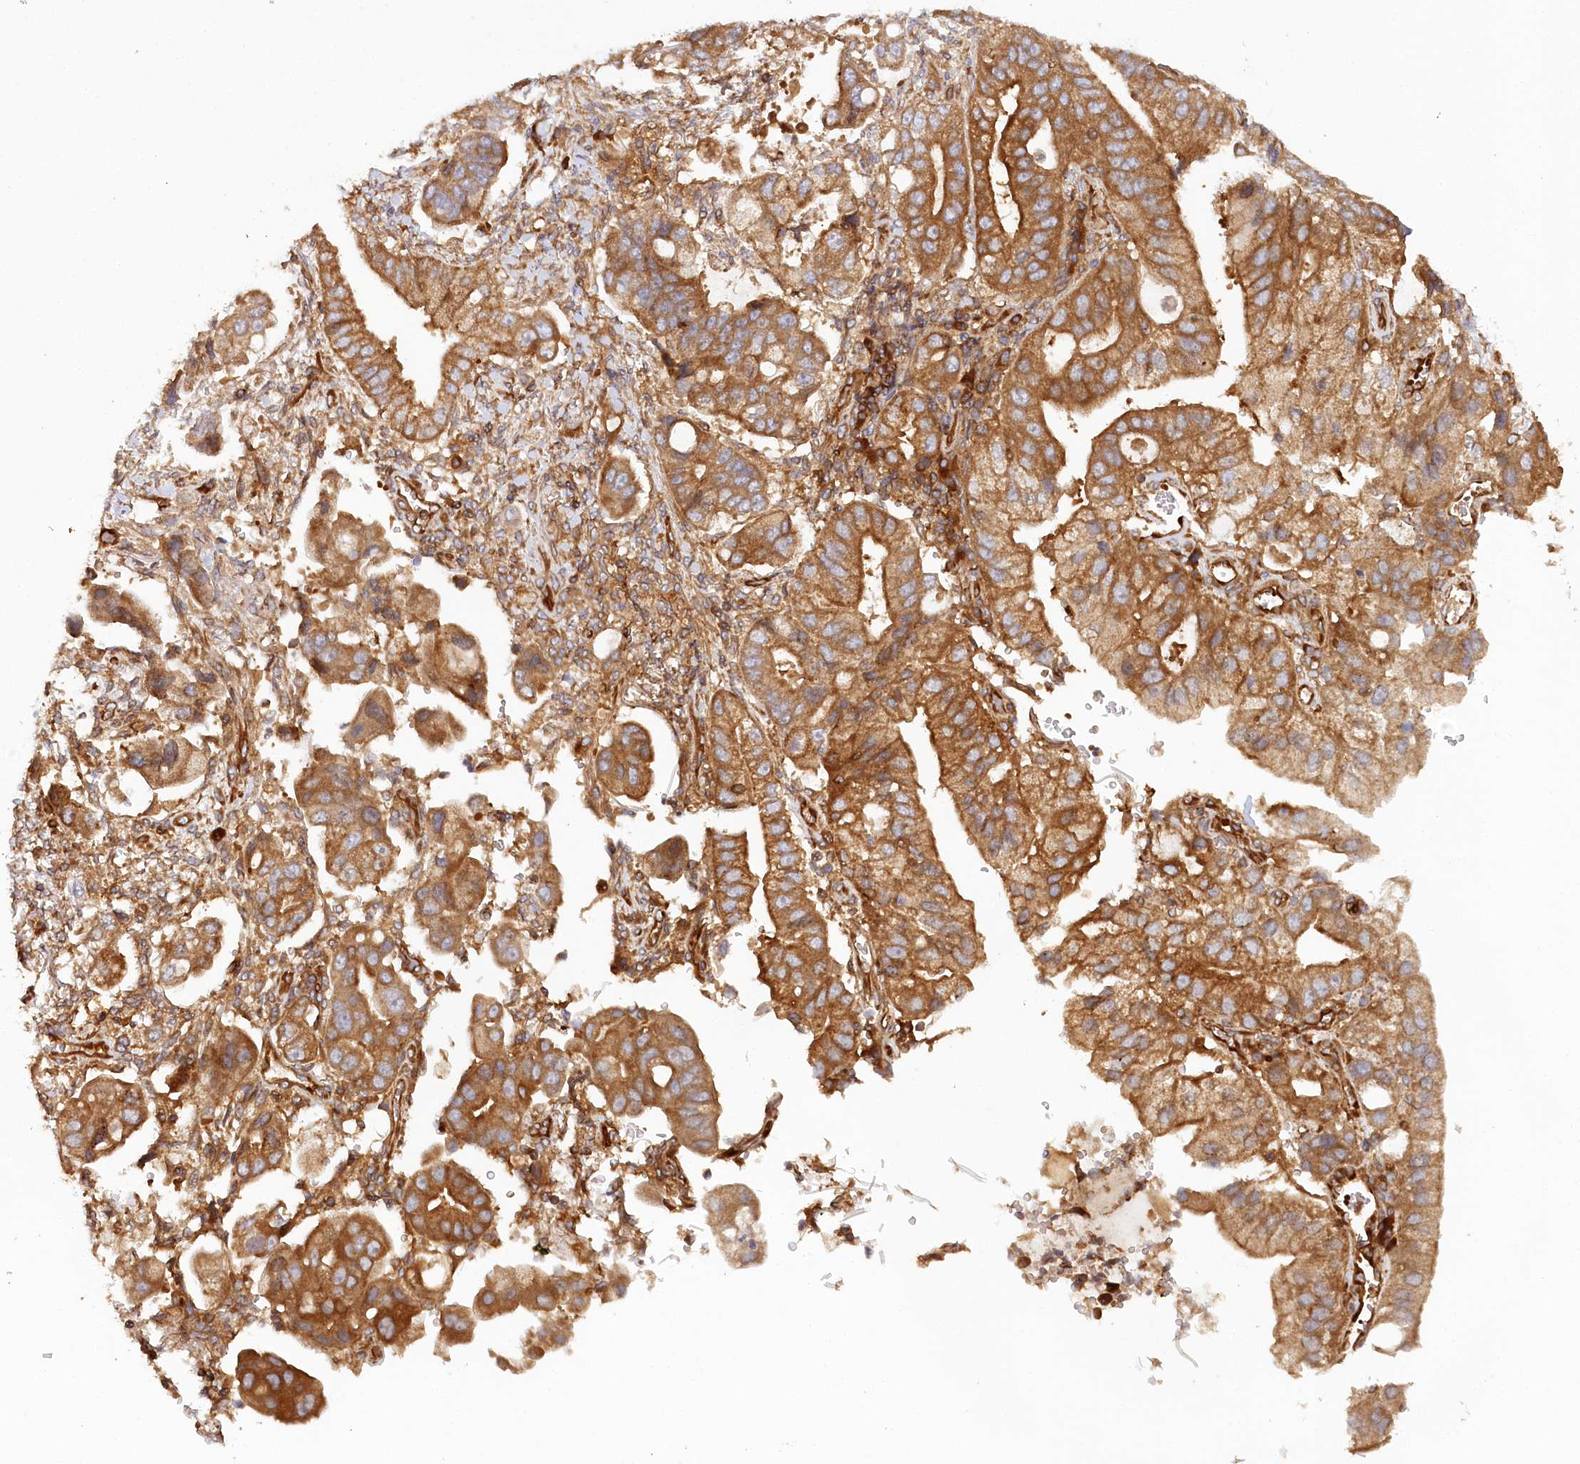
{"staining": {"intensity": "strong", "quantity": ">75%", "location": "cytoplasmic/membranous"}, "tissue": "stomach cancer", "cell_type": "Tumor cells", "image_type": "cancer", "snomed": [{"axis": "morphology", "description": "Adenocarcinoma, NOS"}, {"axis": "topography", "description": "Stomach"}], "caption": "Stomach cancer (adenocarcinoma) tissue exhibits strong cytoplasmic/membranous expression in about >75% of tumor cells, visualized by immunohistochemistry. (Stains: DAB (3,3'-diaminobenzidine) in brown, nuclei in blue, Microscopy: brightfield microscopy at high magnification).", "gene": "PAIP2", "patient": {"sex": "male", "age": 62}}